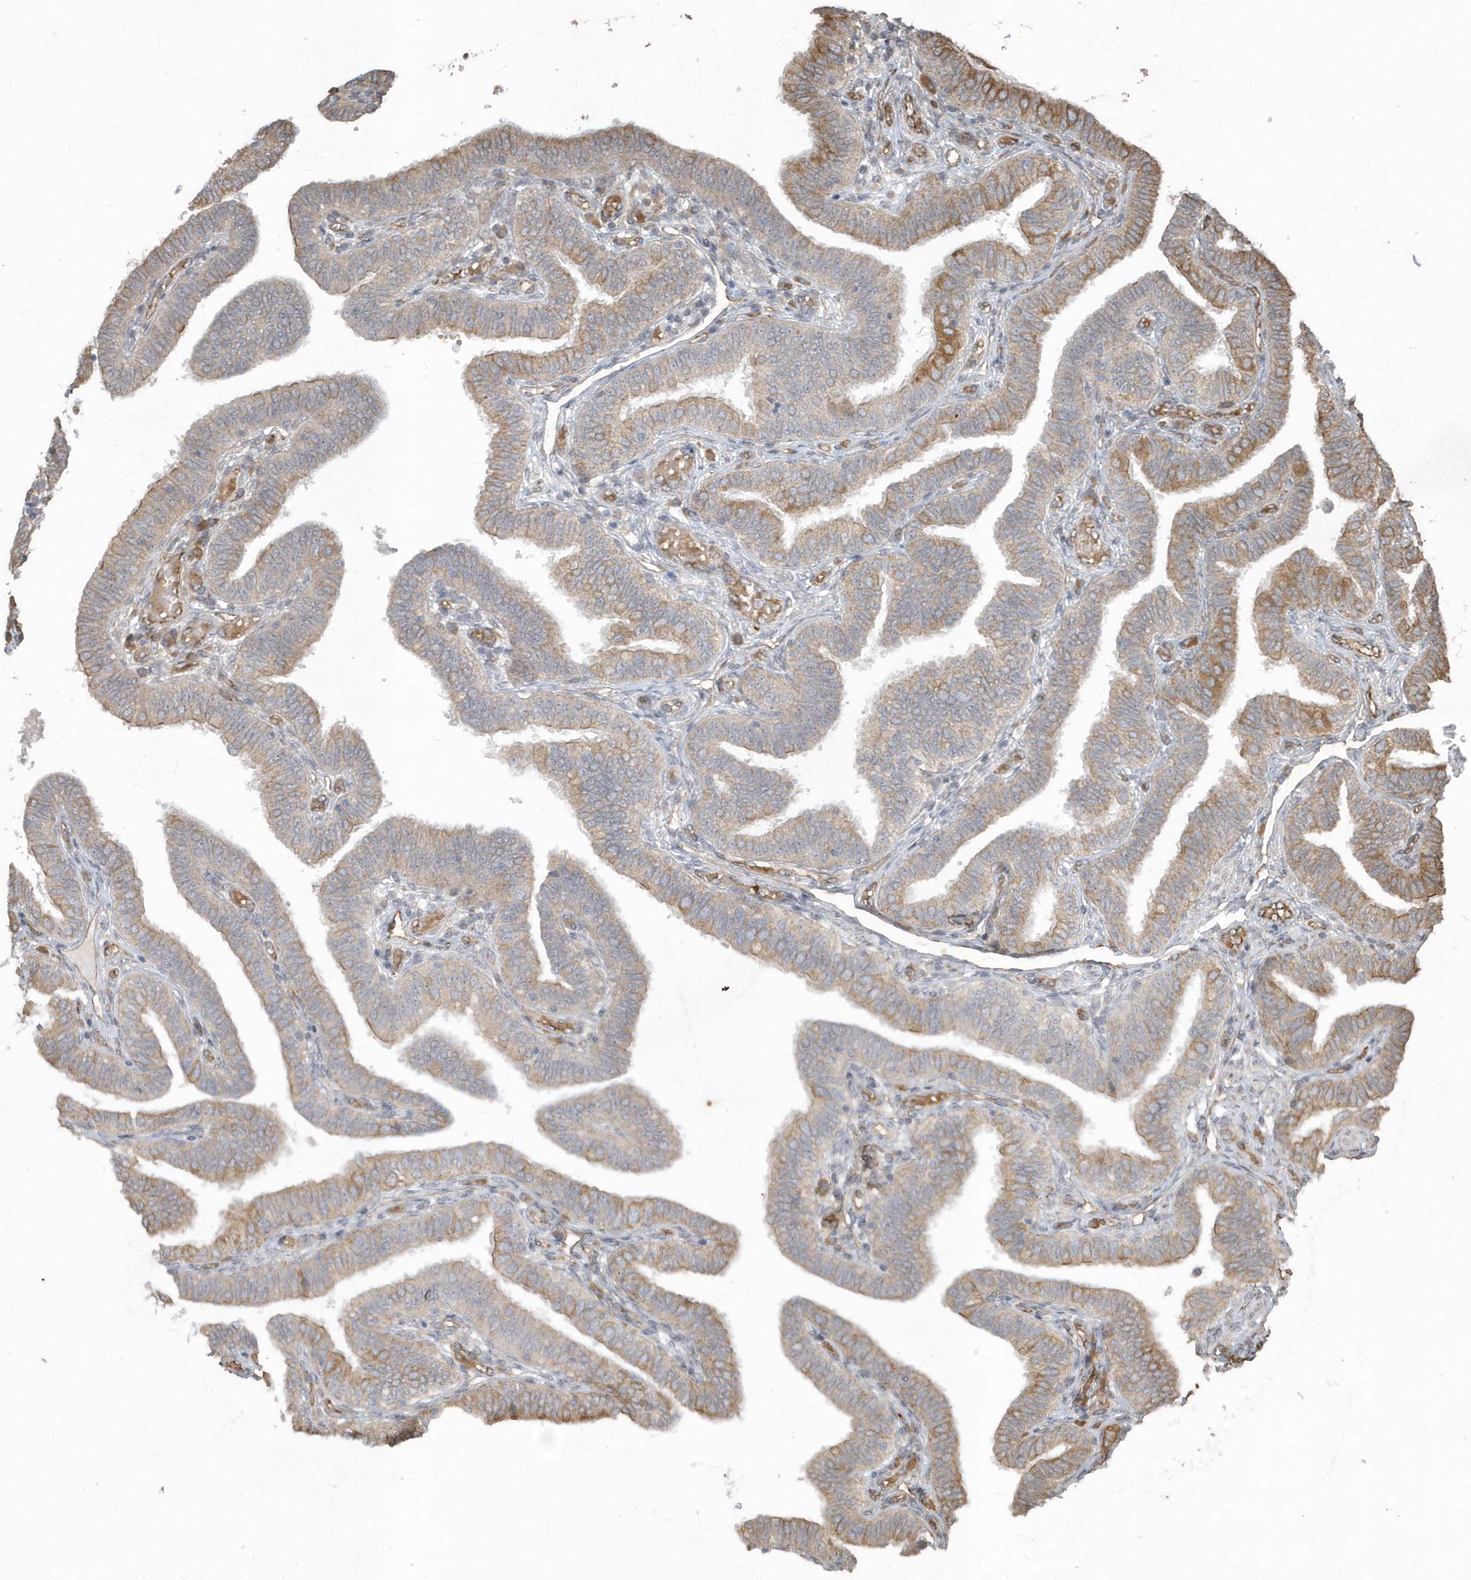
{"staining": {"intensity": "moderate", "quantity": ">75%", "location": "cytoplasmic/membranous"}, "tissue": "fallopian tube", "cell_type": "Glandular cells", "image_type": "normal", "snomed": [{"axis": "morphology", "description": "Normal tissue, NOS"}, {"axis": "topography", "description": "Fallopian tube"}], "caption": "DAB immunohistochemical staining of benign human fallopian tube demonstrates moderate cytoplasmic/membranous protein staining in about >75% of glandular cells. The protein is stained brown, and the nuclei are stained in blue (DAB (3,3'-diaminobenzidine) IHC with brightfield microscopy, high magnification).", "gene": "HERPUD1", "patient": {"sex": "female", "age": 39}}